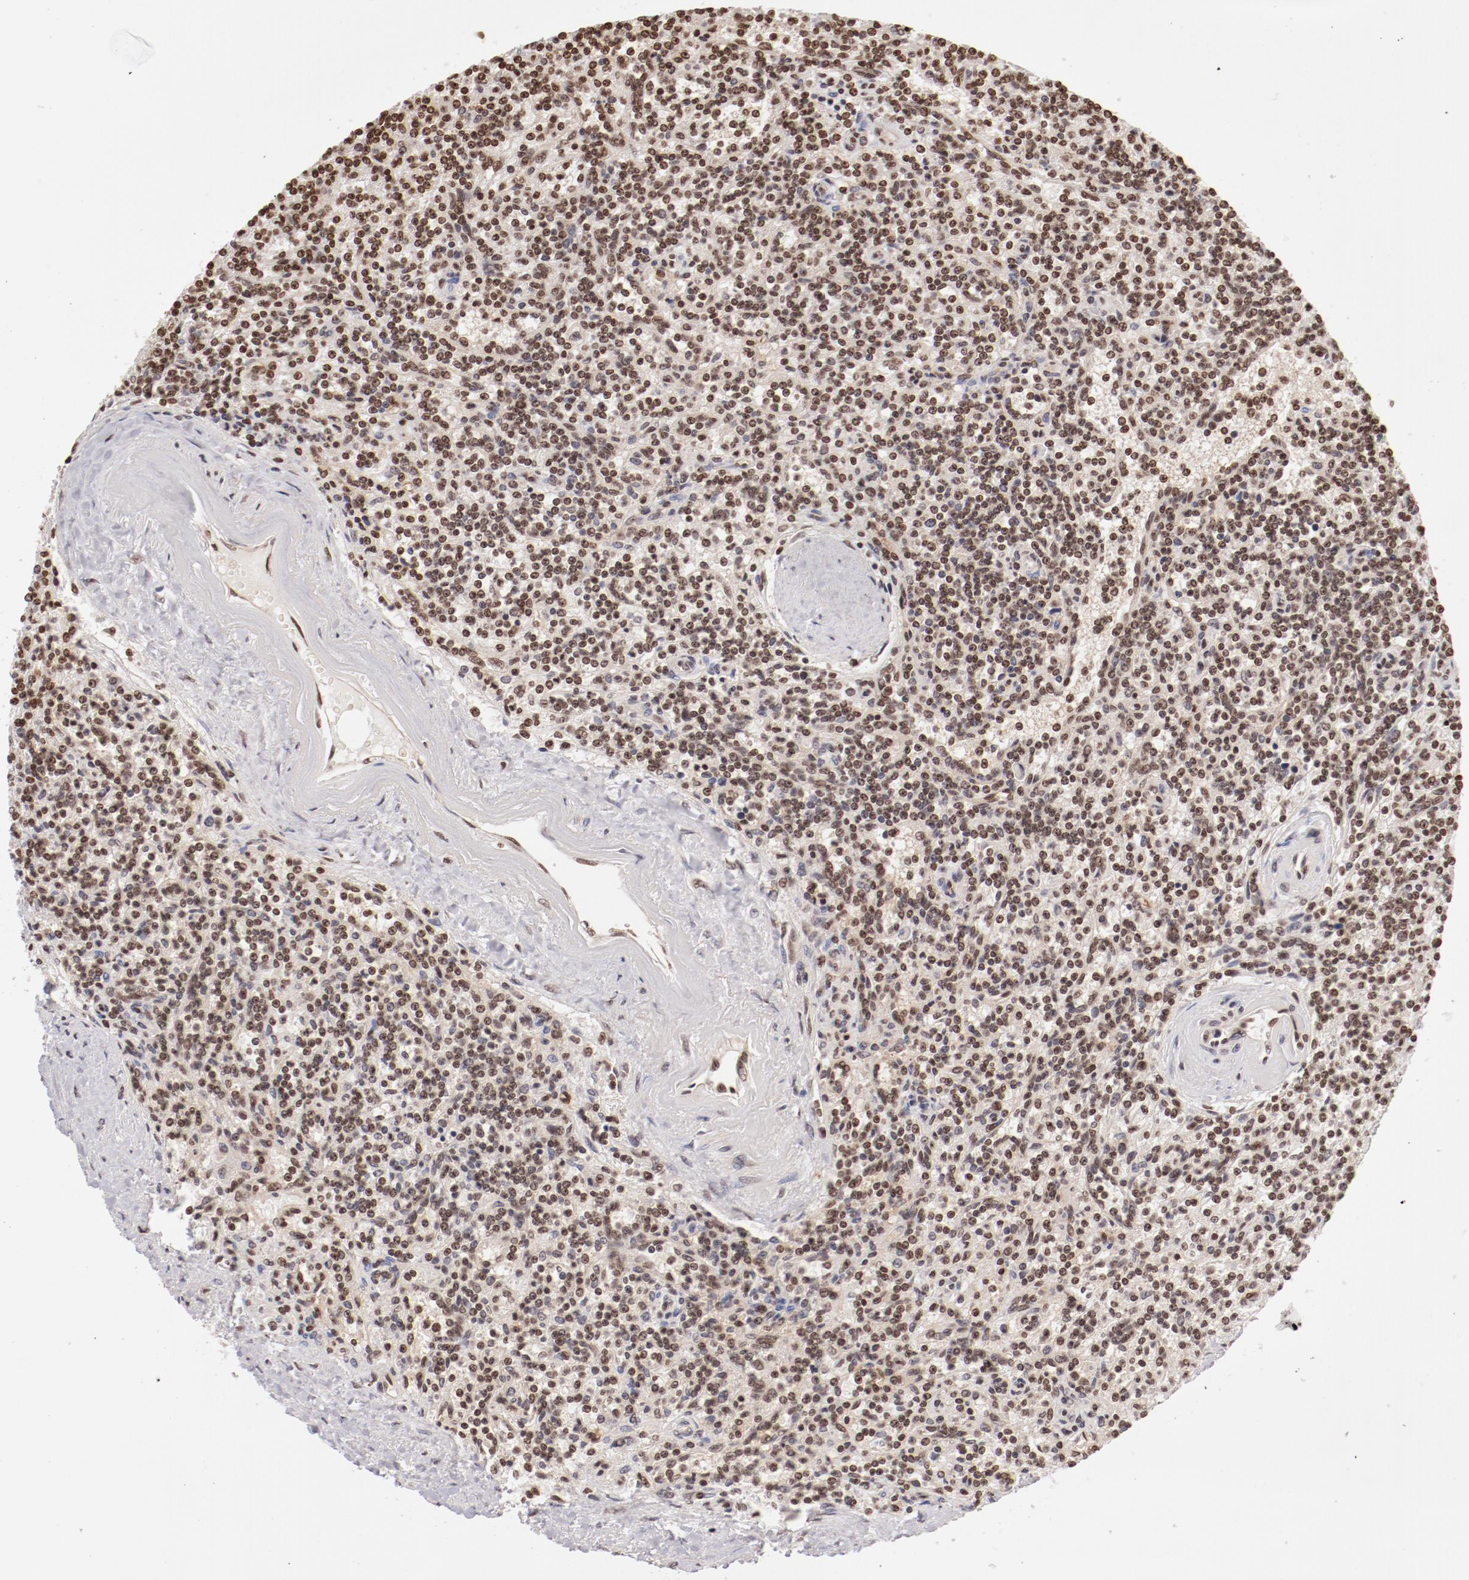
{"staining": {"intensity": "moderate", "quantity": ">75%", "location": "nuclear"}, "tissue": "lymphoma", "cell_type": "Tumor cells", "image_type": "cancer", "snomed": [{"axis": "morphology", "description": "Malignant lymphoma, non-Hodgkin's type, Low grade"}, {"axis": "topography", "description": "Spleen"}], "caption": "Brown immunohistochemical staining in human lymphoma exhibits moderate nuclear positivity in approximately >75% of tumor cells.", "gene": "ABL2", "patient": {"sex": "male", "age": 73}}